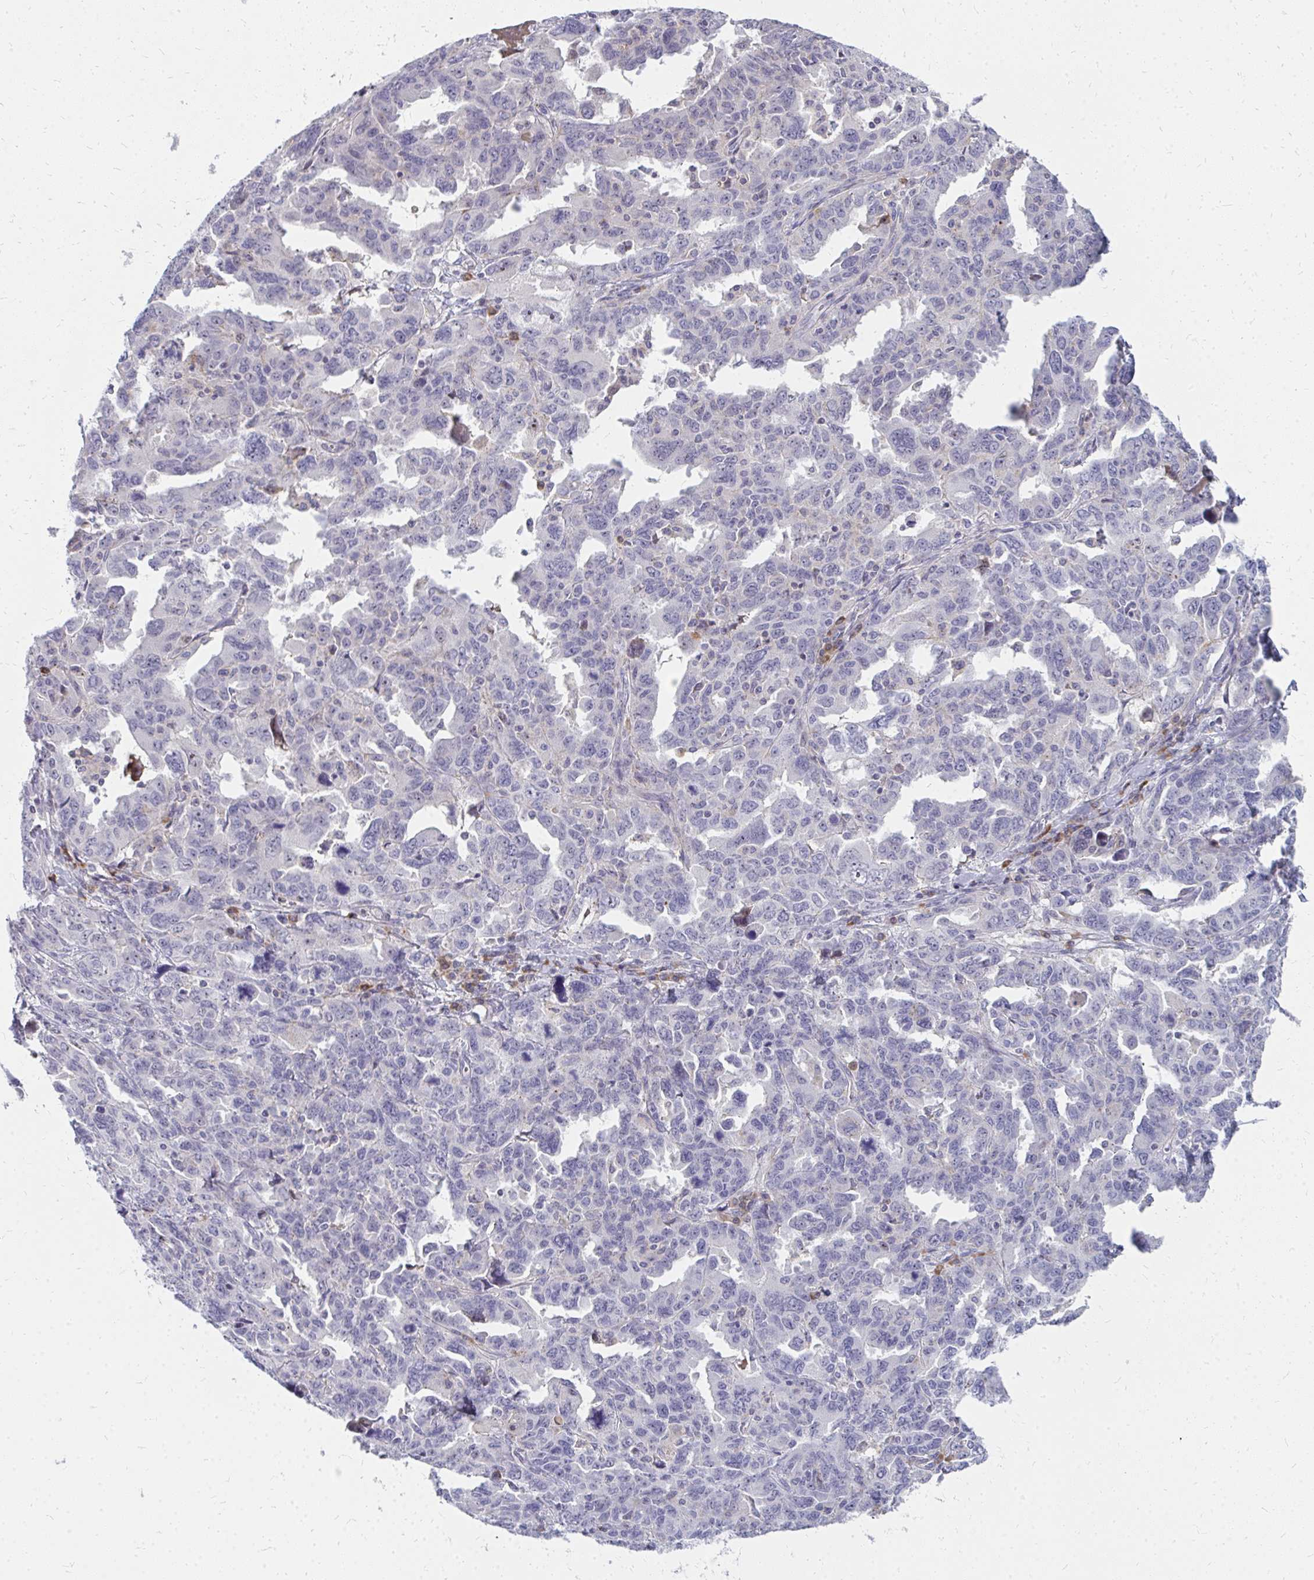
{"staining": {"intensity": "weak", "quantity": "<25%", "location": "nuclear"}, "tissue": "ovarian cancer", "cell_type": "Tumor cells", "image_type": "cancer", "snomed": [{"axis": "morphology", "description": "Adenocarcinoma, NOS"}, {"axis": "morphology", "description": "Carcinoma, endometroid"}, {"axis": "topography", "description": "Ovary"}], "caption": "Protein analysis of ovarian cancer demonstrates no significant staining in tumor cells.", "gene": "FAM9A", "patient": {"sex": "female", "age": 72}}